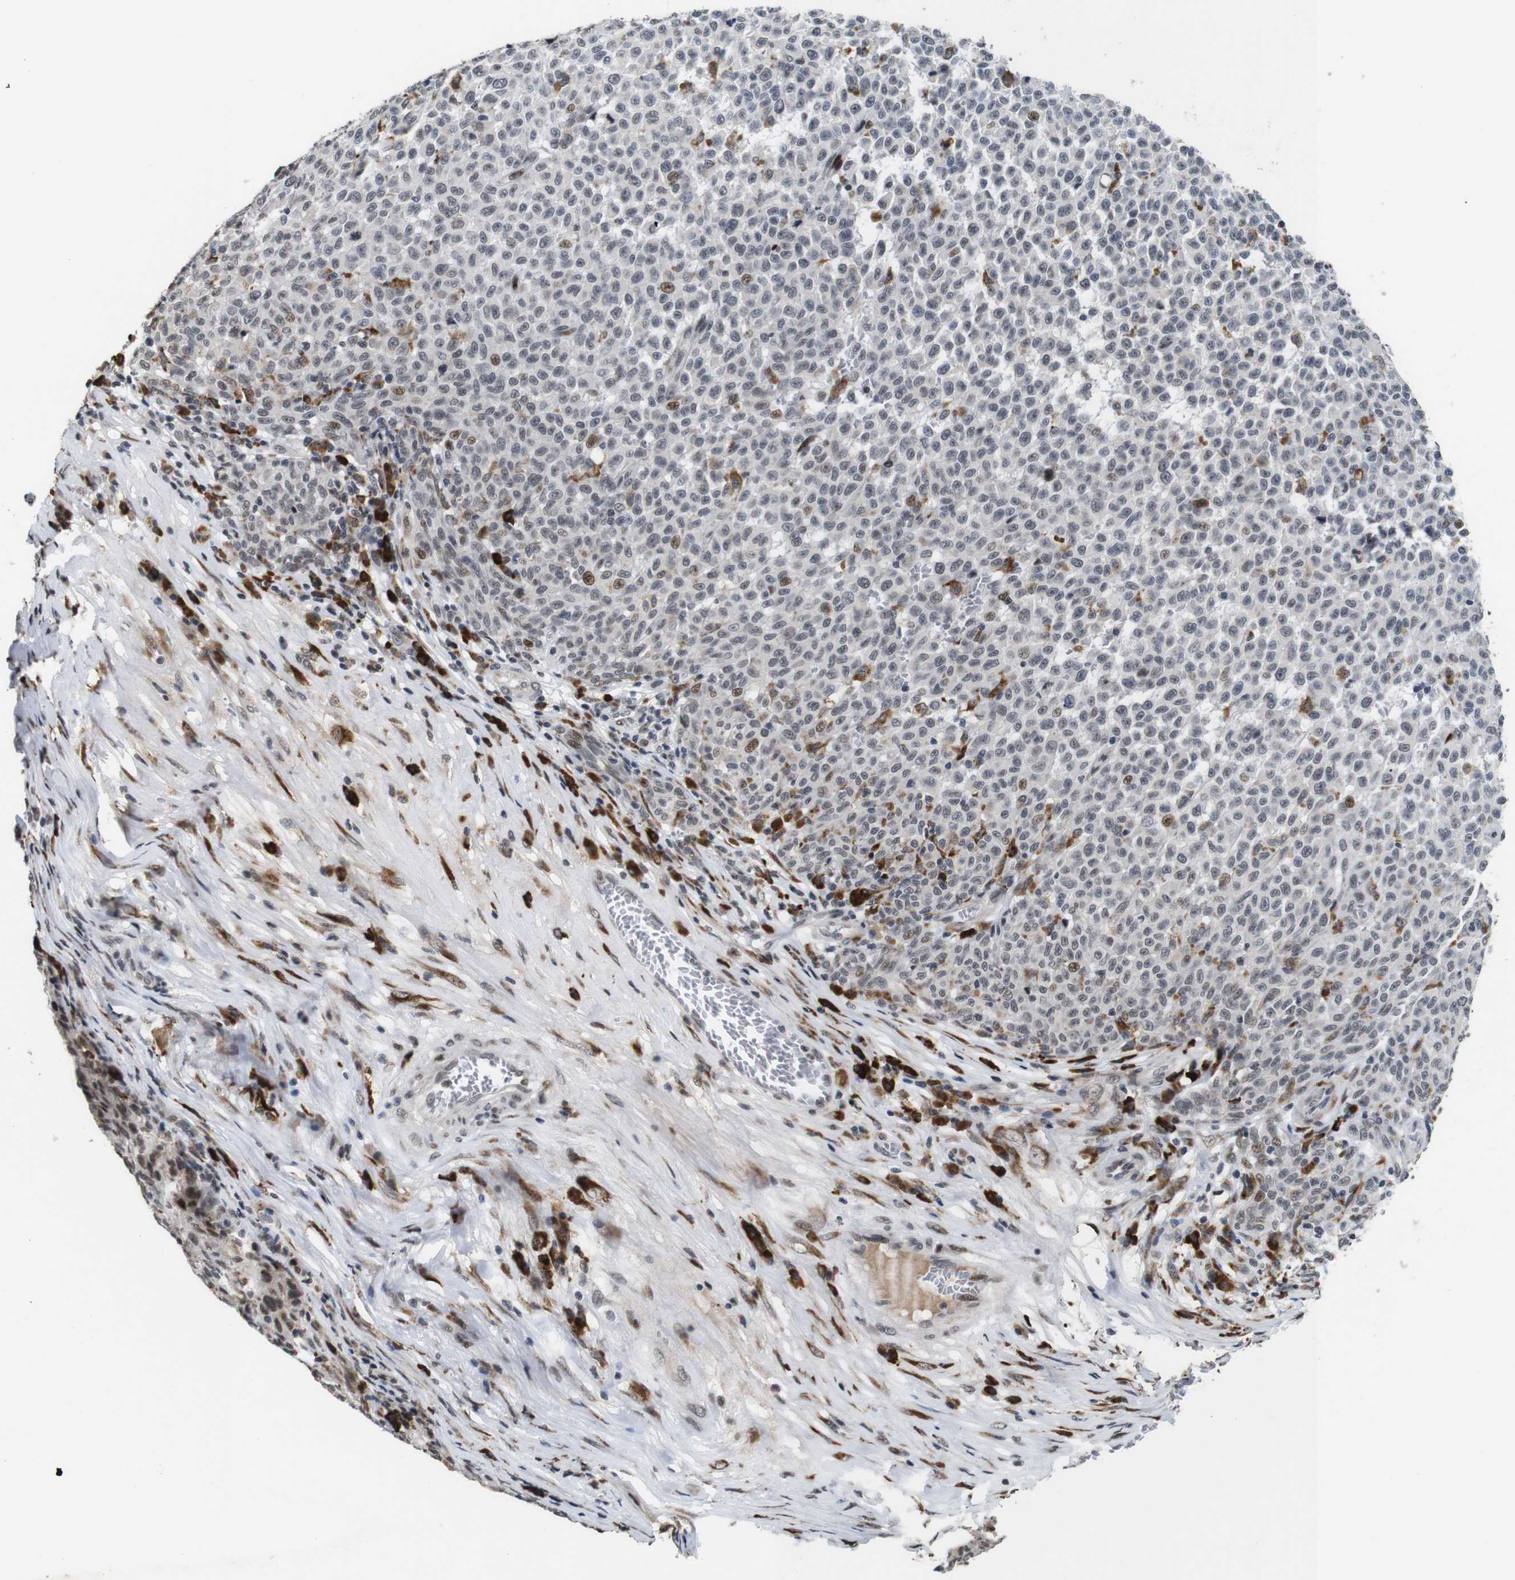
{"staining": {"intensity": "moderate", "quantity": "<25%", "location": "nuclear"}, "tissue": "melanoma", "cell_type": "Tumor cells", "image_type": "cancer", "snomed": [{"axis": "morphology", "description": "Malignant melanoma, NOS"}, {"axis": "topography", "description": "Skin"}], "caption": "Human melanoma stained for a protein (brown) demonstrates moderate nuclear positive positivity in about <25% of tumor cells.", "gene": "EIF4G1", "patient": {"sex": "female", "age": 82}}